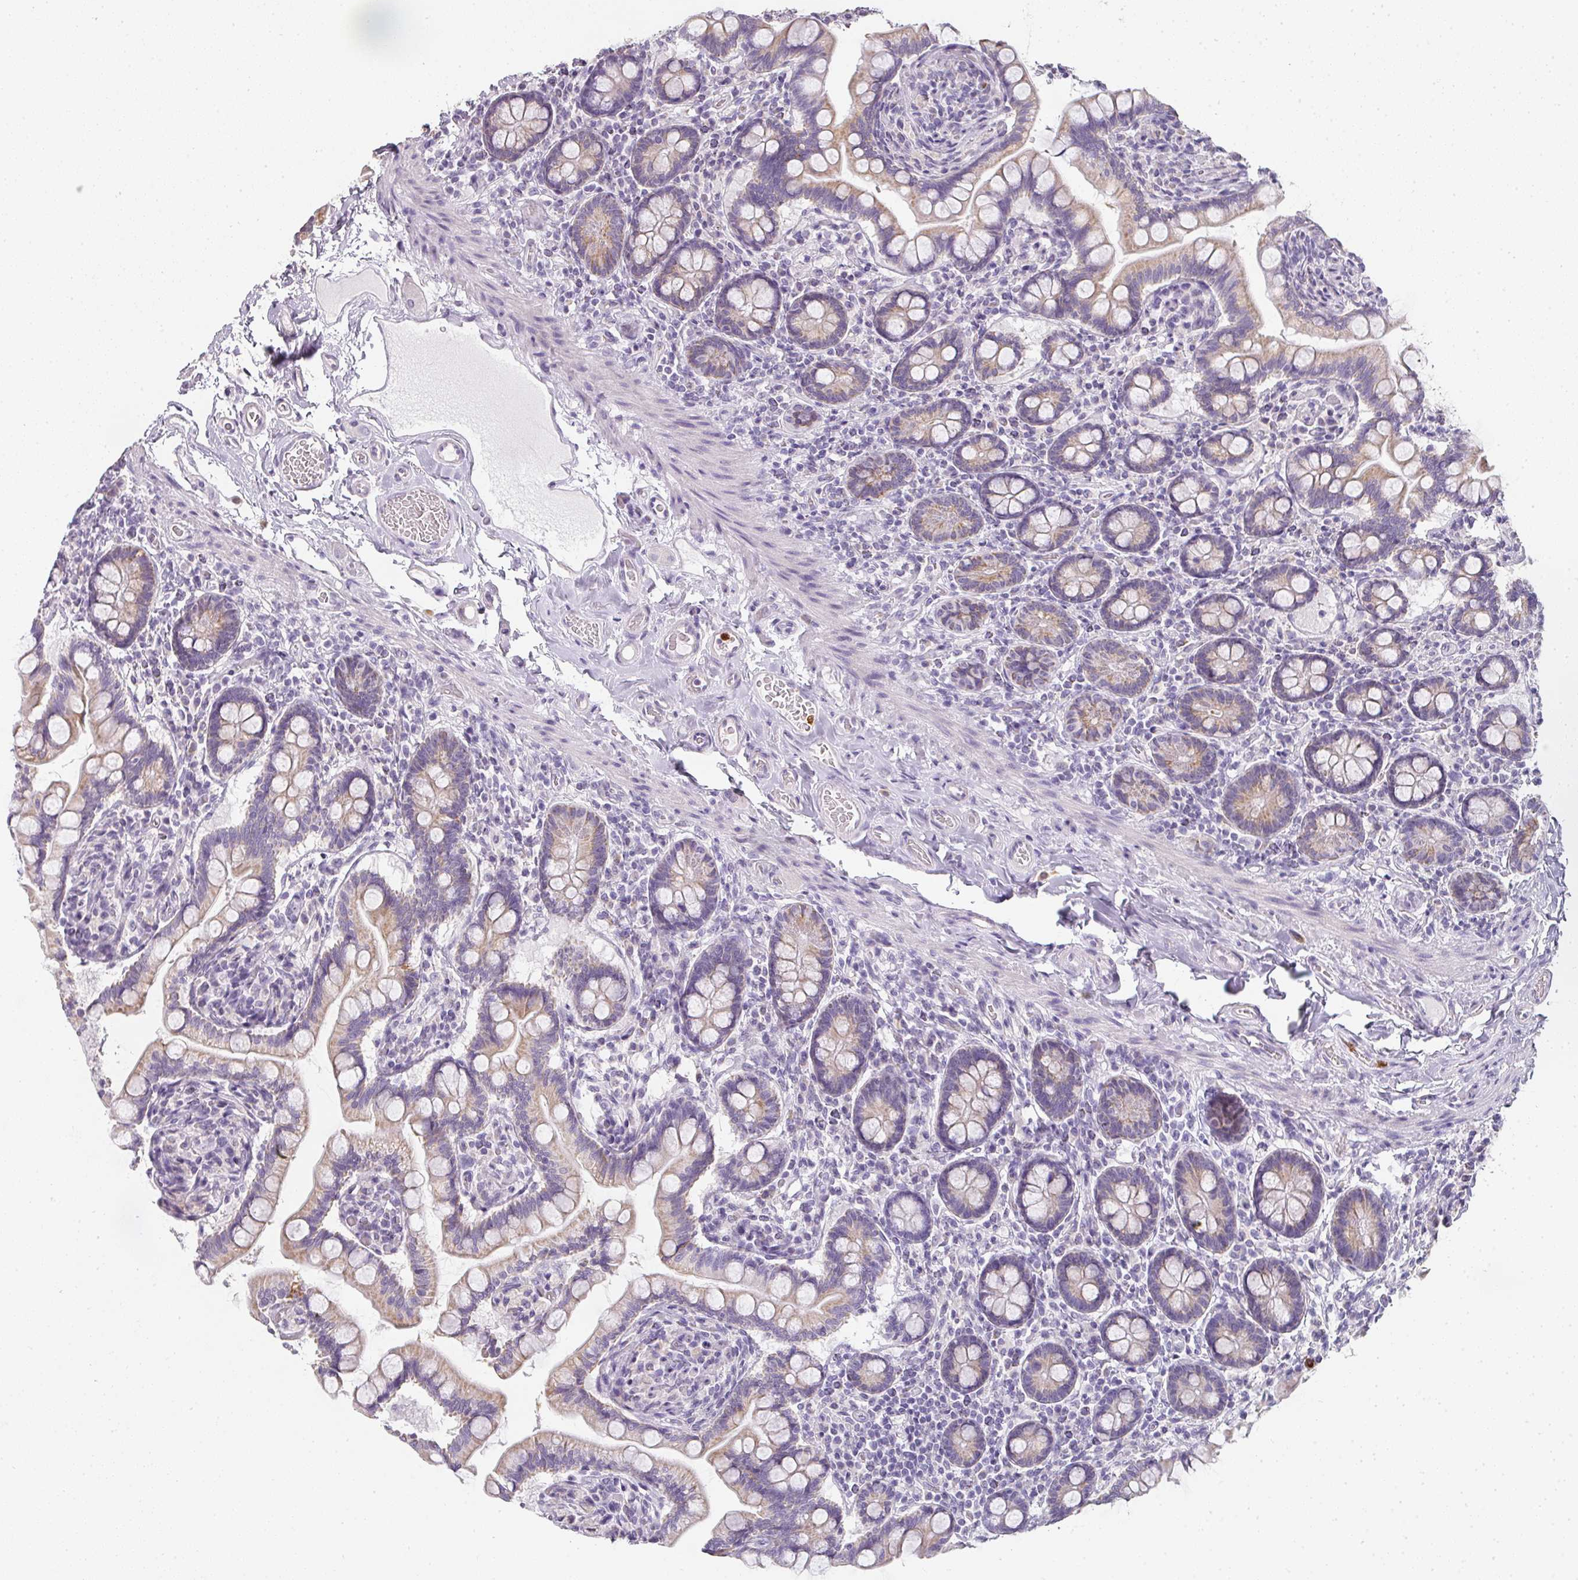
{"staining": {"intensity": "weak", "quantity": ">75%", "location": "cytoplasmic/membranous"}, "tissue": "small intestine", "cell_type": "Glandular cells", "image_type": "normal", "snomed": [{"axis": "morphology", "description": "Normal tissue, NOS"}, {"axis": "topography", "description": "Small intestine"}], "caption": "Protein staining shows weak cytoplasmic/membranous positivity in approximately >75% of glandular cells in benign small intestine. (DAB = brown stain, brightfield microscopy at high magnification).", "gene": "CAMP", "patient": {"sex": "female", "age": 64}}